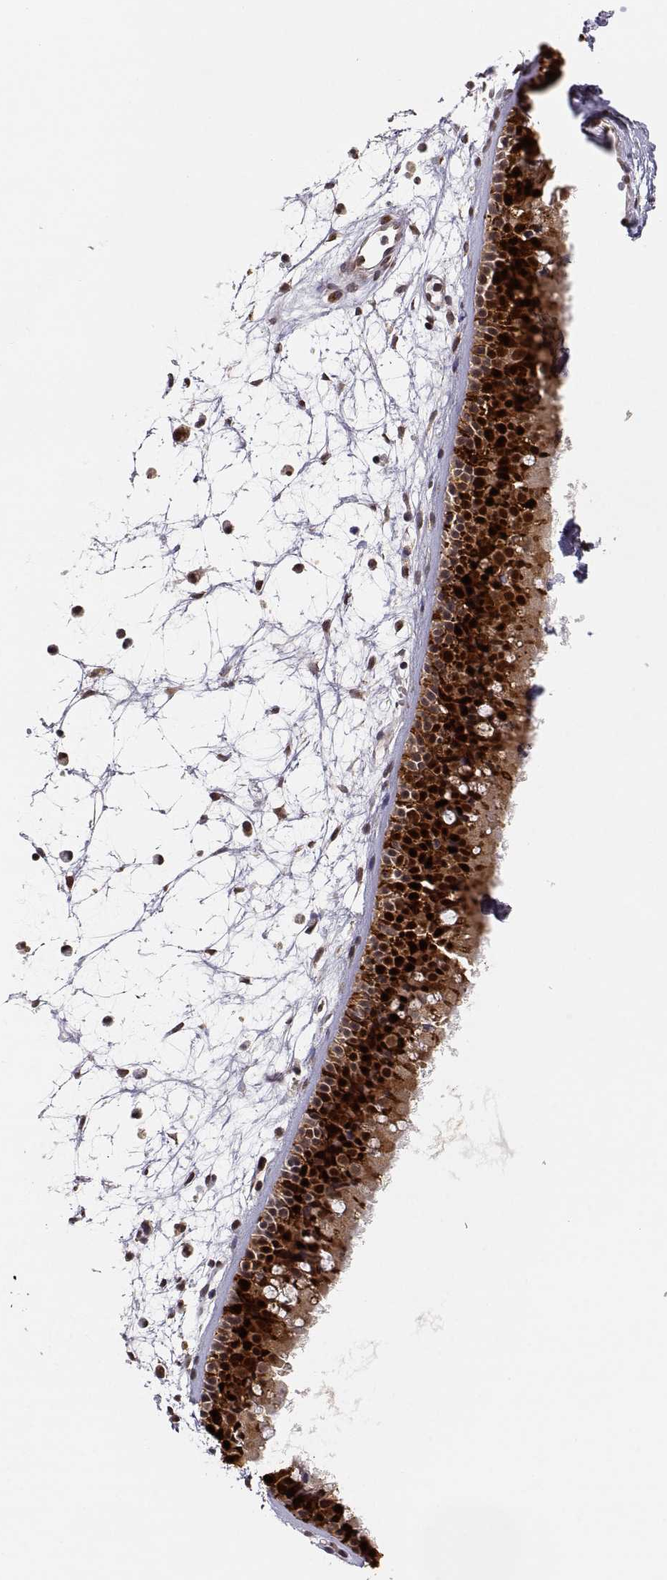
{"staining": {"intensity": "strong", "quantity": ">75%", "location": "cytoplasmic/membranous,nuclear"}, "tissue": "nasopharynx", "cell_type": "Respiratory epithelial cells", "image_type": "normal", "snomed": [{"axis": "morphology", "description": "Normal tissue, NOS"}, {"axis": "topography", "description": "Nasopharynx"}], "caption": "DAB immunohistochemical staining of normal human nasopharynx shows strong cytoplasmic/membranous,nuclear protein expression in approximately >75% of respiratory epithelial cells.", "gene": "BRCA1", "patient": {"sex": "female", "age": 68}}